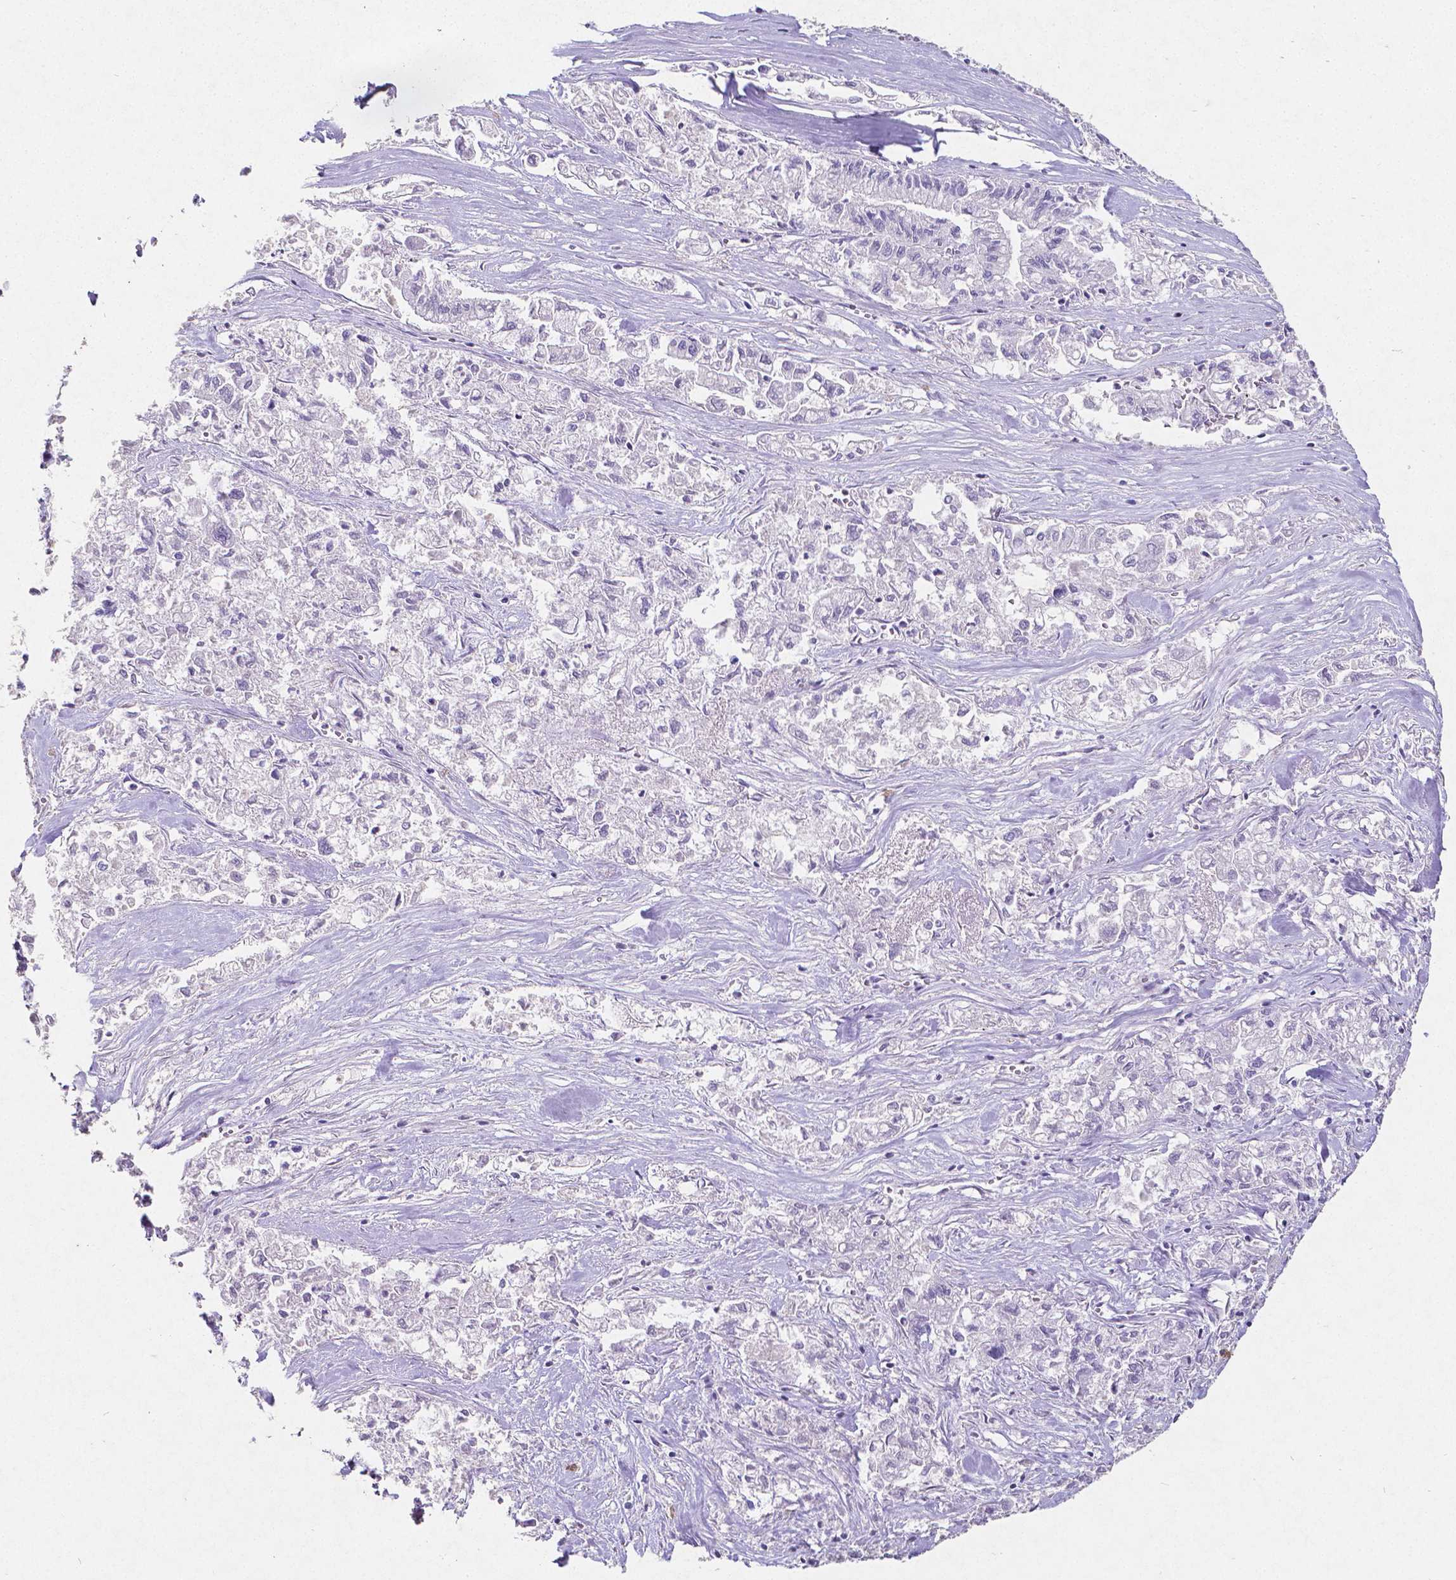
{"staining": {"intensity": "negative", "quantity": "none", "location": "none"}, "tissue": "pancreatic cancer", "cell_type": "Tumor cells", "image_type": "cancer", "snomed": [{"axis": "morphology", "description": "Adenocarcinoma, NOS"}, {"axis": "topography", "description": "Pancreas"}], "caption": "Tumor cells show no significant staining in adenocarcinoma (pancreatic). The staining is performed using DAB (3,3'-diaminobenzidine) brown chromogen with nuclei counter-stained in using hematoxylin.", "gene": "SATB2", "patient": {"sex": "male", "age": 72}}